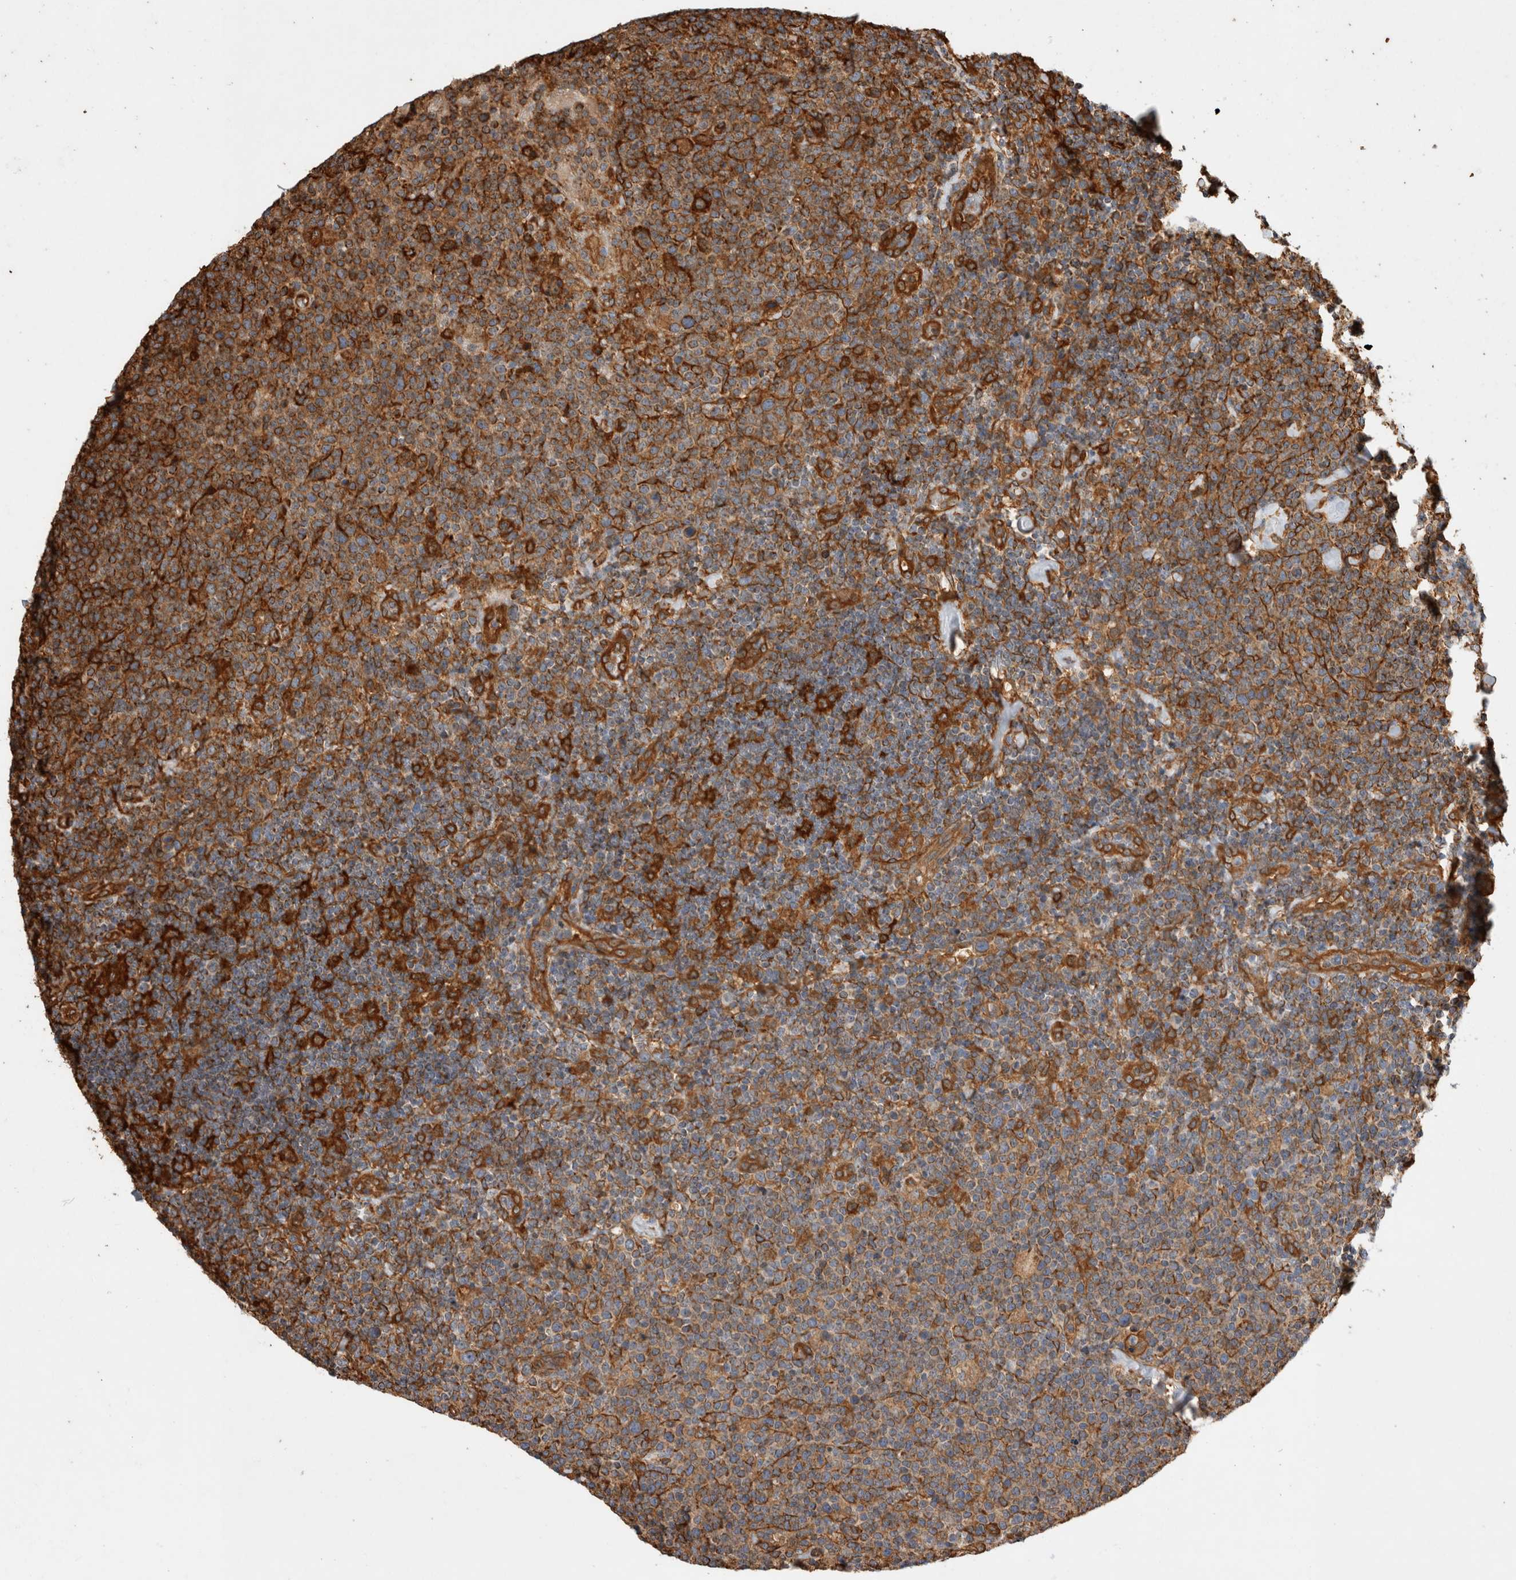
{"staining": {"intensity": "strong", "quantity": "25%-75%", "location": "cytoplasmic/membranous"}, "tissue": "lymphoma", "cell_type": "Tumor cells", "image_type": "cancer", "snomed": [{"axis": "morphology", "description": "Malignant lymphoma, non-Hodgkin's type, High grade"}, {"axis": "topography", "description": "Lymph node"}], "caption": "Immunohistochemistry (IHC) image of human malignant lymphoma, non-Hodgkin's type (high-grade) stained for a protein (brown), which demonstrates high levels of strong cytoplasmic/membranous staining in about 25%-75% of tumor cells.", "gene": "ZNF397", "patient": {"sex": "male", "age": 61}}